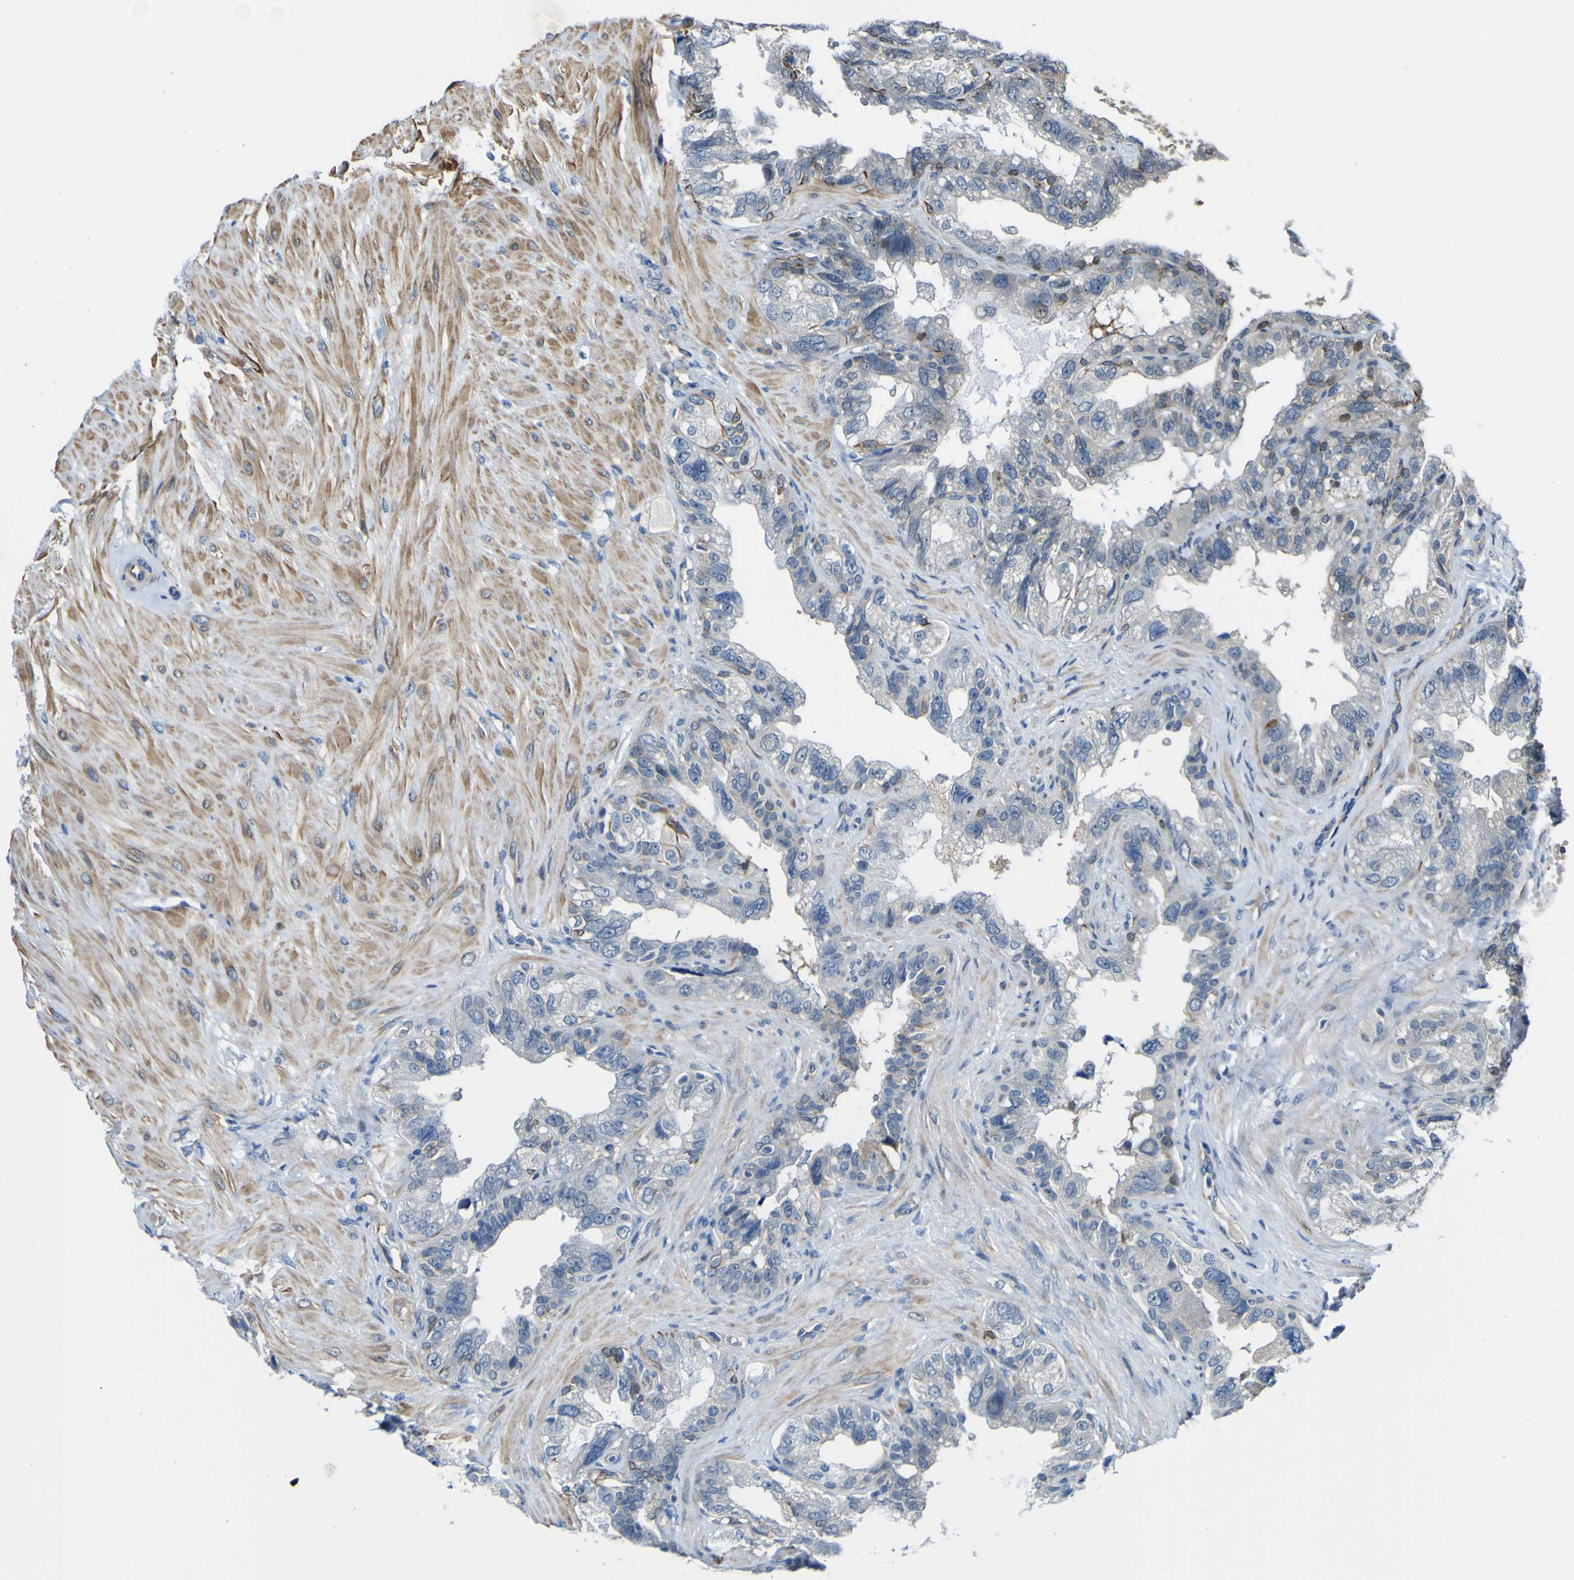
{"staining": {"intensity": "strong", "quantity": "<25%", "location": "cytoplasmic/membranous"}, "tissue": "seminal vesicle", "cell_type": "Glandular cells", "image_type": "normal", "snomed": [{"axis": "morphology", "description": "Normal tissue, NOS"}, {"axis": "topography", "description": "Seminal veicle"}], "caption": "DAB (3,3'-diaminobenzidine) immunohistochemical staining of normal seminal vesicle reveals strong cytoplasmic/membranous protein expression in approximately <25% of glandular cells.", "gene": "KDM7A", "patient": {"sex": "male", "age": 68}}